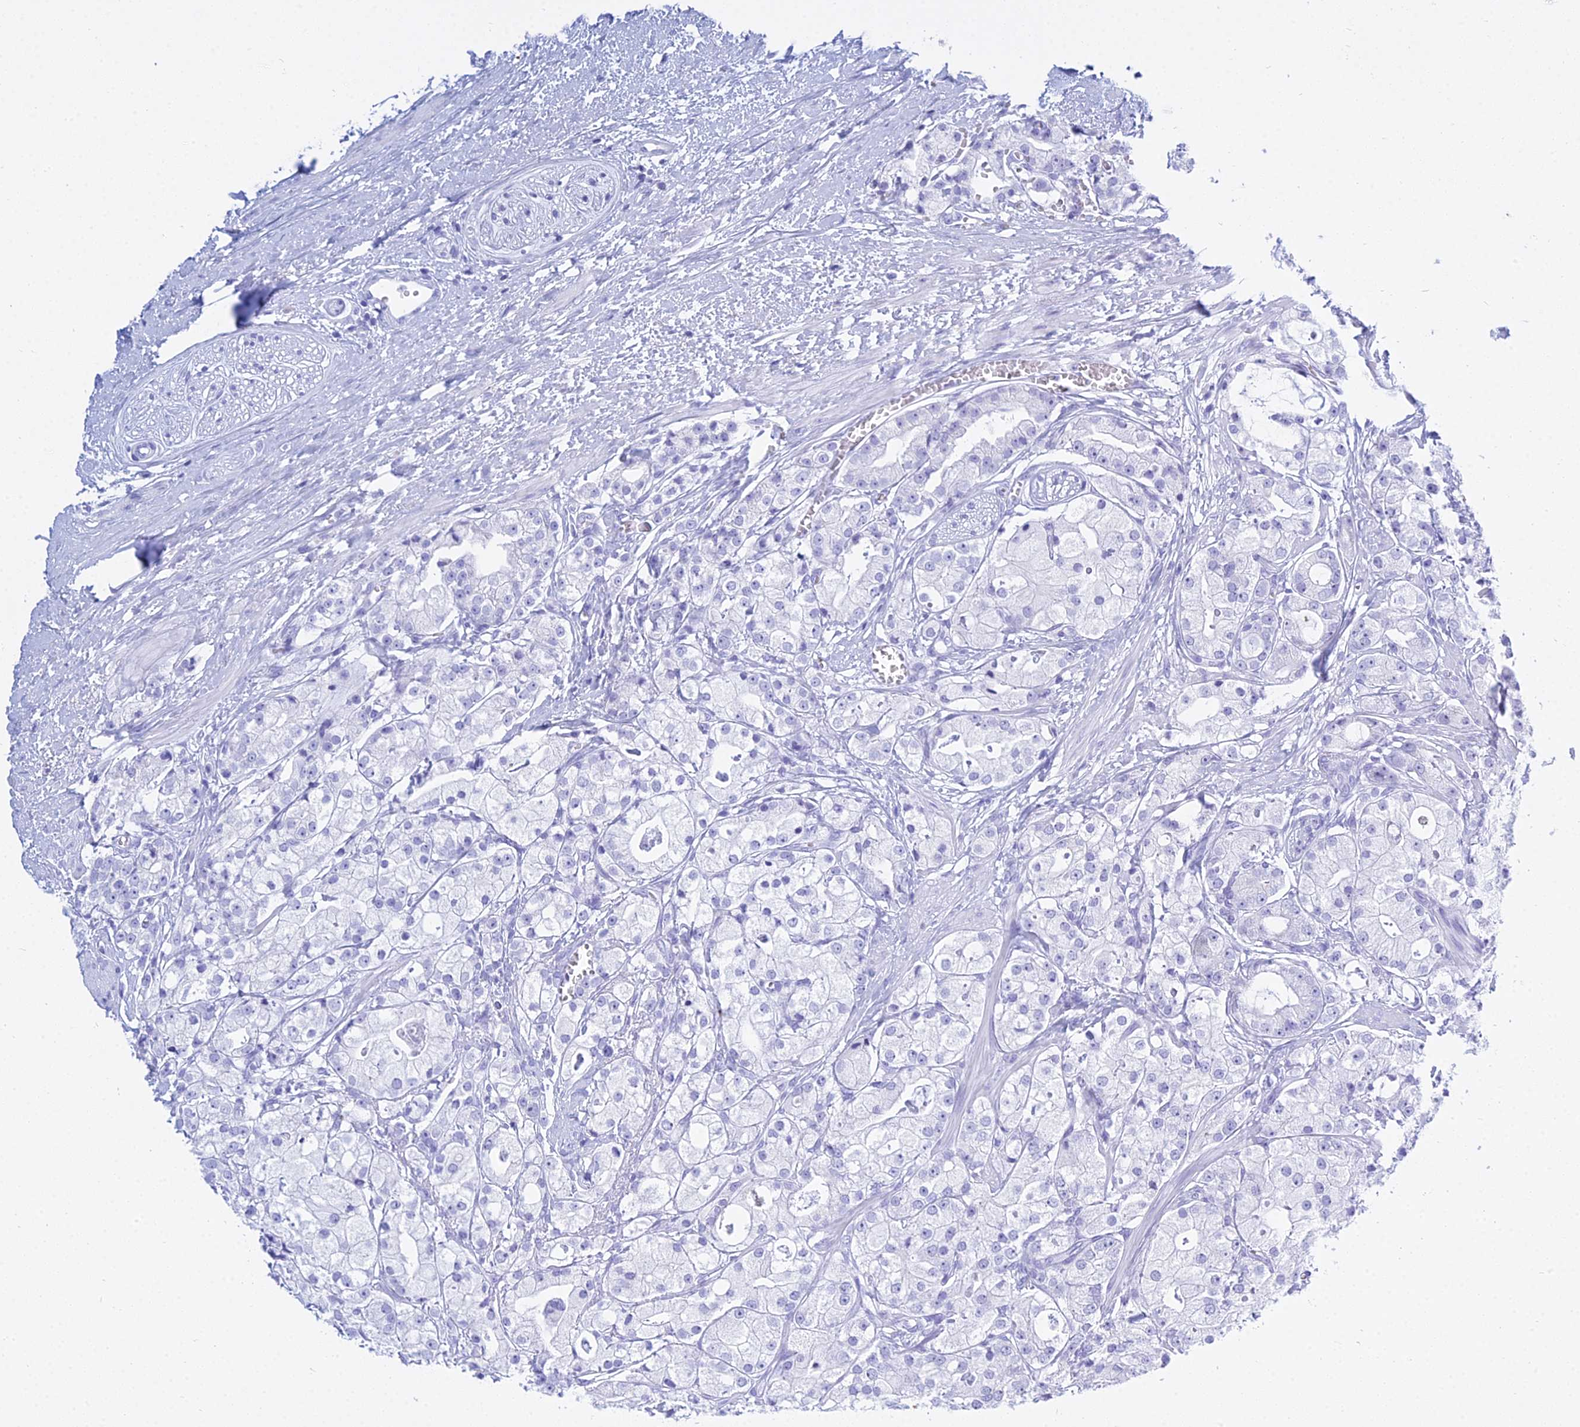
{"staining": {"intensity": "negative", "quantity": "none", "location": "none"}, "tissue": "prostate cancer", "cell_type": "Tumor cells", "image_type": "cancer", "snomed": [{"axis": "morphology", "description": "Adenocarcinoma, High grade"}, {"axis": "topography", "description": "Prostate"}], "caption": "Tumor cells are negative for protein expression in human prostate cancer (adenocarcinoma (high-grade)).", "gene": "PATE4", "patient": {"sex": "male", "age": 71}}